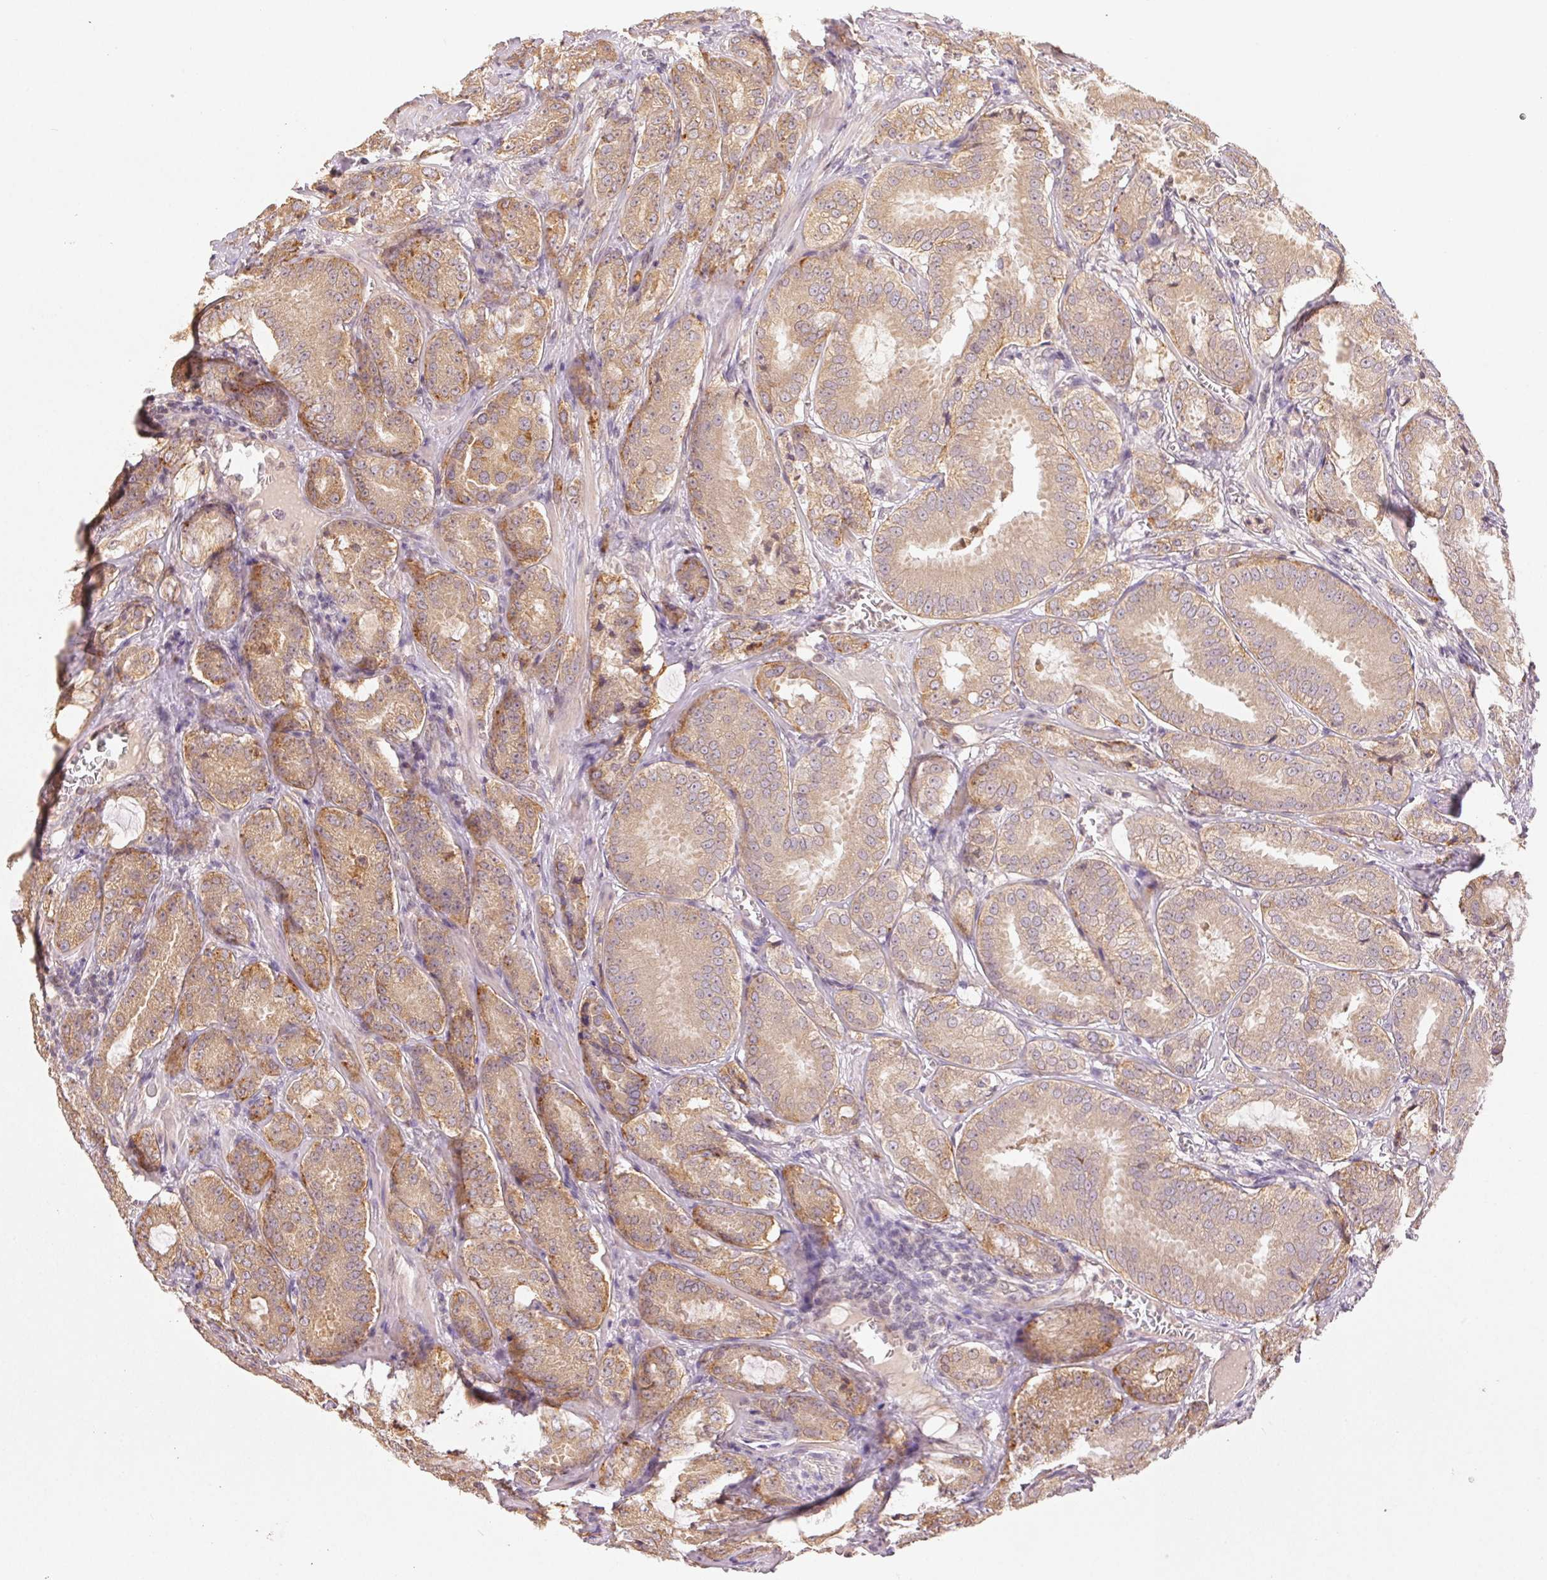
{"staining": {"intensity": "weak", "quantity": ">75%", "location": "cytoplasmic/membranous"}, "tissue": "prostate cancer", "cell_type": "Tumor cells", "image_type": "cancer", "snomed": [{"axis": "morphology", "description": "Adenocarcinoma, High grade"}, {"axis": "topography", "description": "Prostate"}], "caption": "Prostate high-grade adenocarcinoma stained for a protein exhibits weak cytoplasmic/membranous positivity in tumor cells.", "gene": "SEZ6L2", "patient": {"sex": "male", "age": 64}}